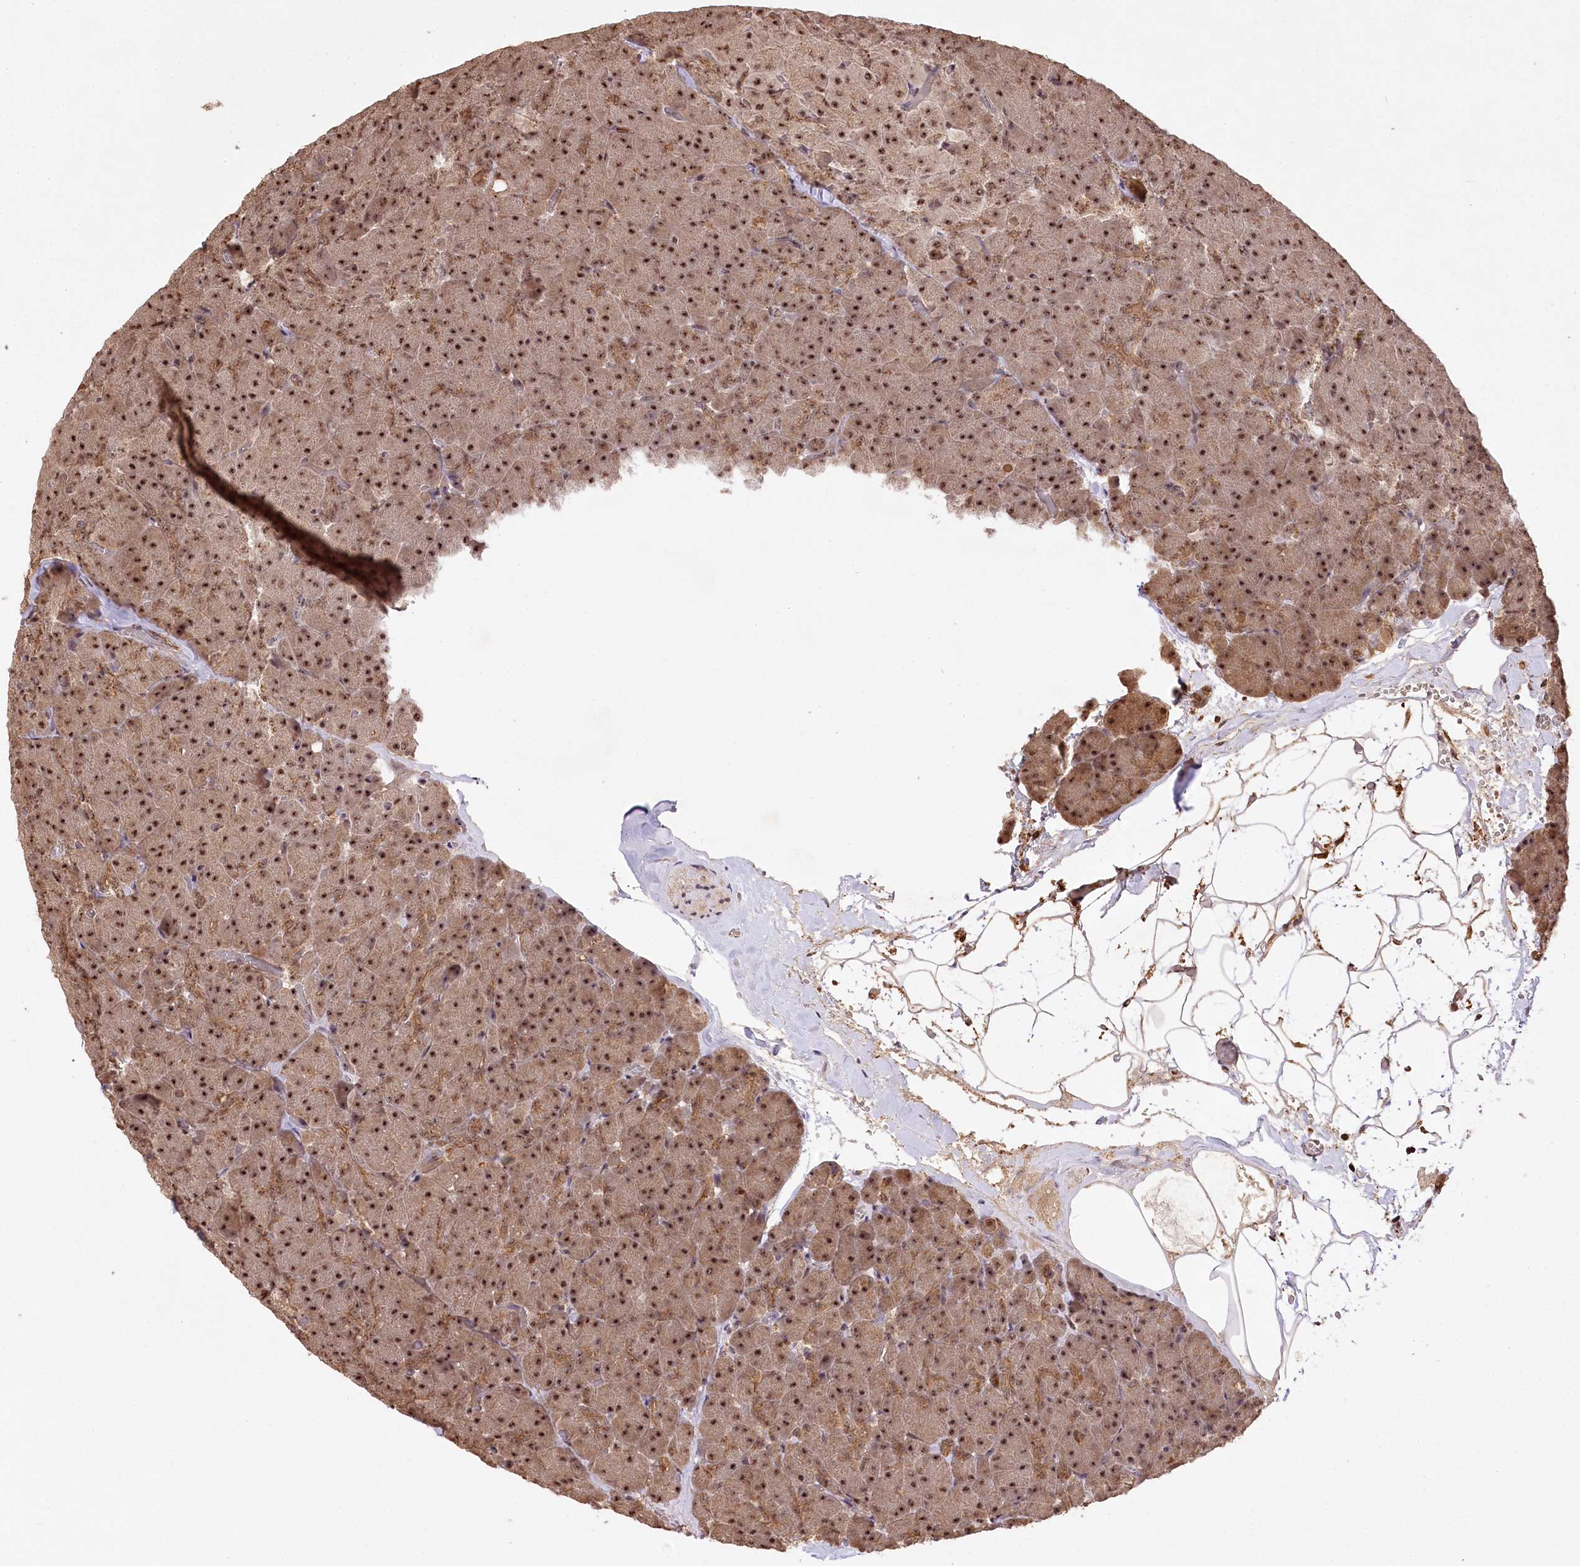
{"staining": {"intensity": "moderate", "quantity": ">75%", "location": "nuclear"}, "tissue": "pancreas", "cell_type": "Exocrine glandular cells", "image_type": "normal", "snomed": [{"axis": "morphology", "description": "Normal tissue, NOS"}, {"axis": "topography", "description": "Pancreas"}], "caption": "Immunohistochemistry (IHC) photomicrograph of unremarkable pancreas: pancreas stained using immunohistochemistry (IHC) reveals medium levels of moderate protein expression localized specifically in the nuclear of exocrine glandular cells, appearing as a nuclear brown color.", "gene": "PYROXD1", "patient": {"sex": "male", "age": 36}}